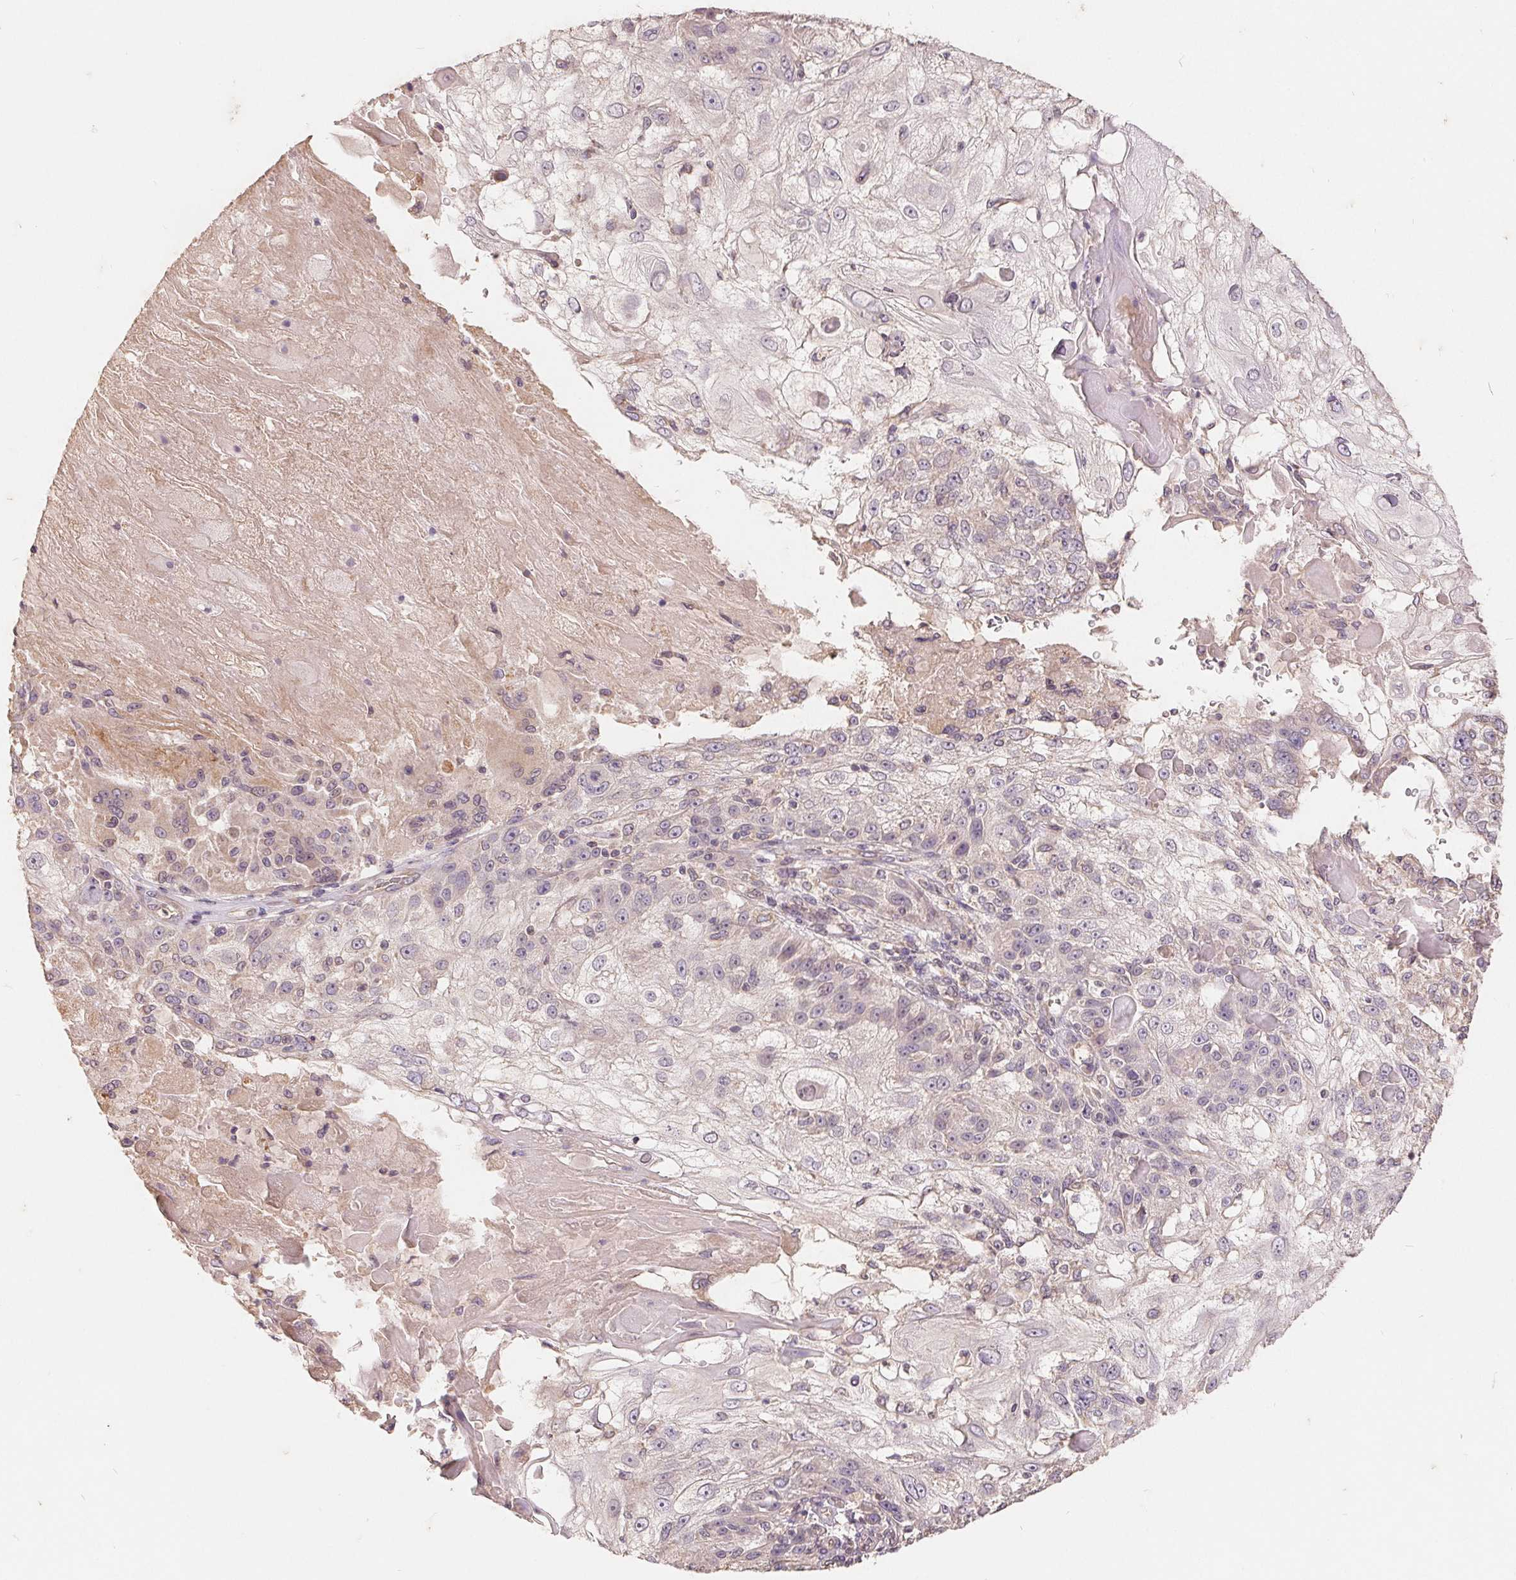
{"staining": {"intensity": "weak", "quantity": "<25%", "location": "cytoplasmic/membranous"}, "tissue": "skin cancer", "cell_type": "Tumor cells", "image_type": "cancer", "snomed": [{"axis": "morphology", "description": "Normal tissue, NOS"}, {"axis": "morphology", "description": "Squamous cell carcinoma, NOS"}, {"axis": "topography", "description": "Skin"}], "caption": "Tumor cells are negative for brown protein staining in skin cancer (squamous cell carcinoma). (DAB (3,3'-diaminobenzidine) IHC, high magnification).", "gene": "CDIPT", "patient": {"sex": "female", "age": 83}}